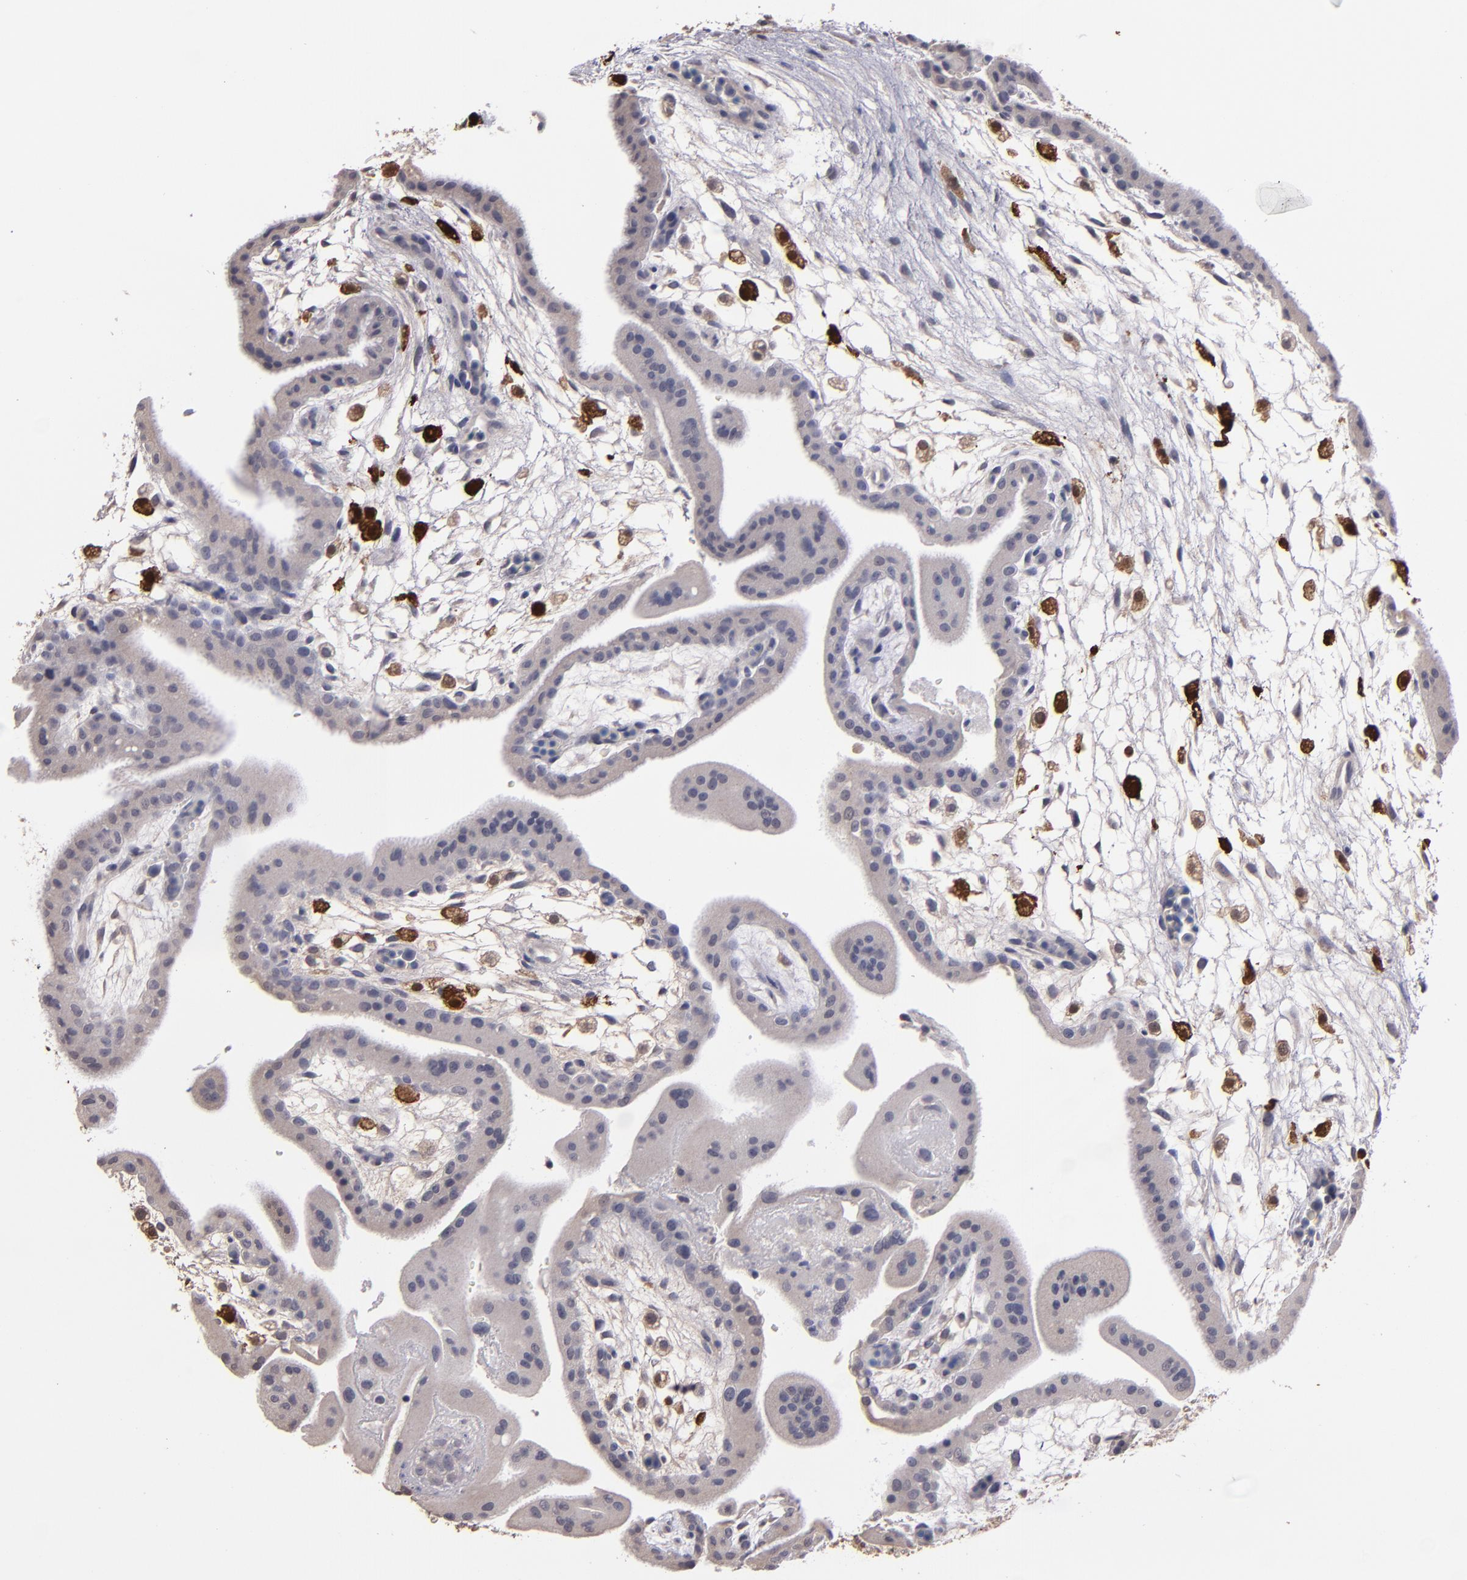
{"staining": {"intensity": "moderate", "quantity": ">75%", "location": "cytoplasmic/membranous,nuclear"}, "tissue": "placenta", "cell_type": "Decidual cells", "image_type": "normal", "snomed": [{"axis": "morphology", "description": "Normal tissue, NOS"}, {"axis": "topography", "description": "Placenta"}], "caption": "IHC micrograph of benign human placenta stained for a protein (brown), which demonstrates medium levels of moderate cytoplasmic/membranous,nuclear positivity in about >75% of decidual cells.", "gene": "S100A1", "patient": {"sex": "female", "age": 35}}